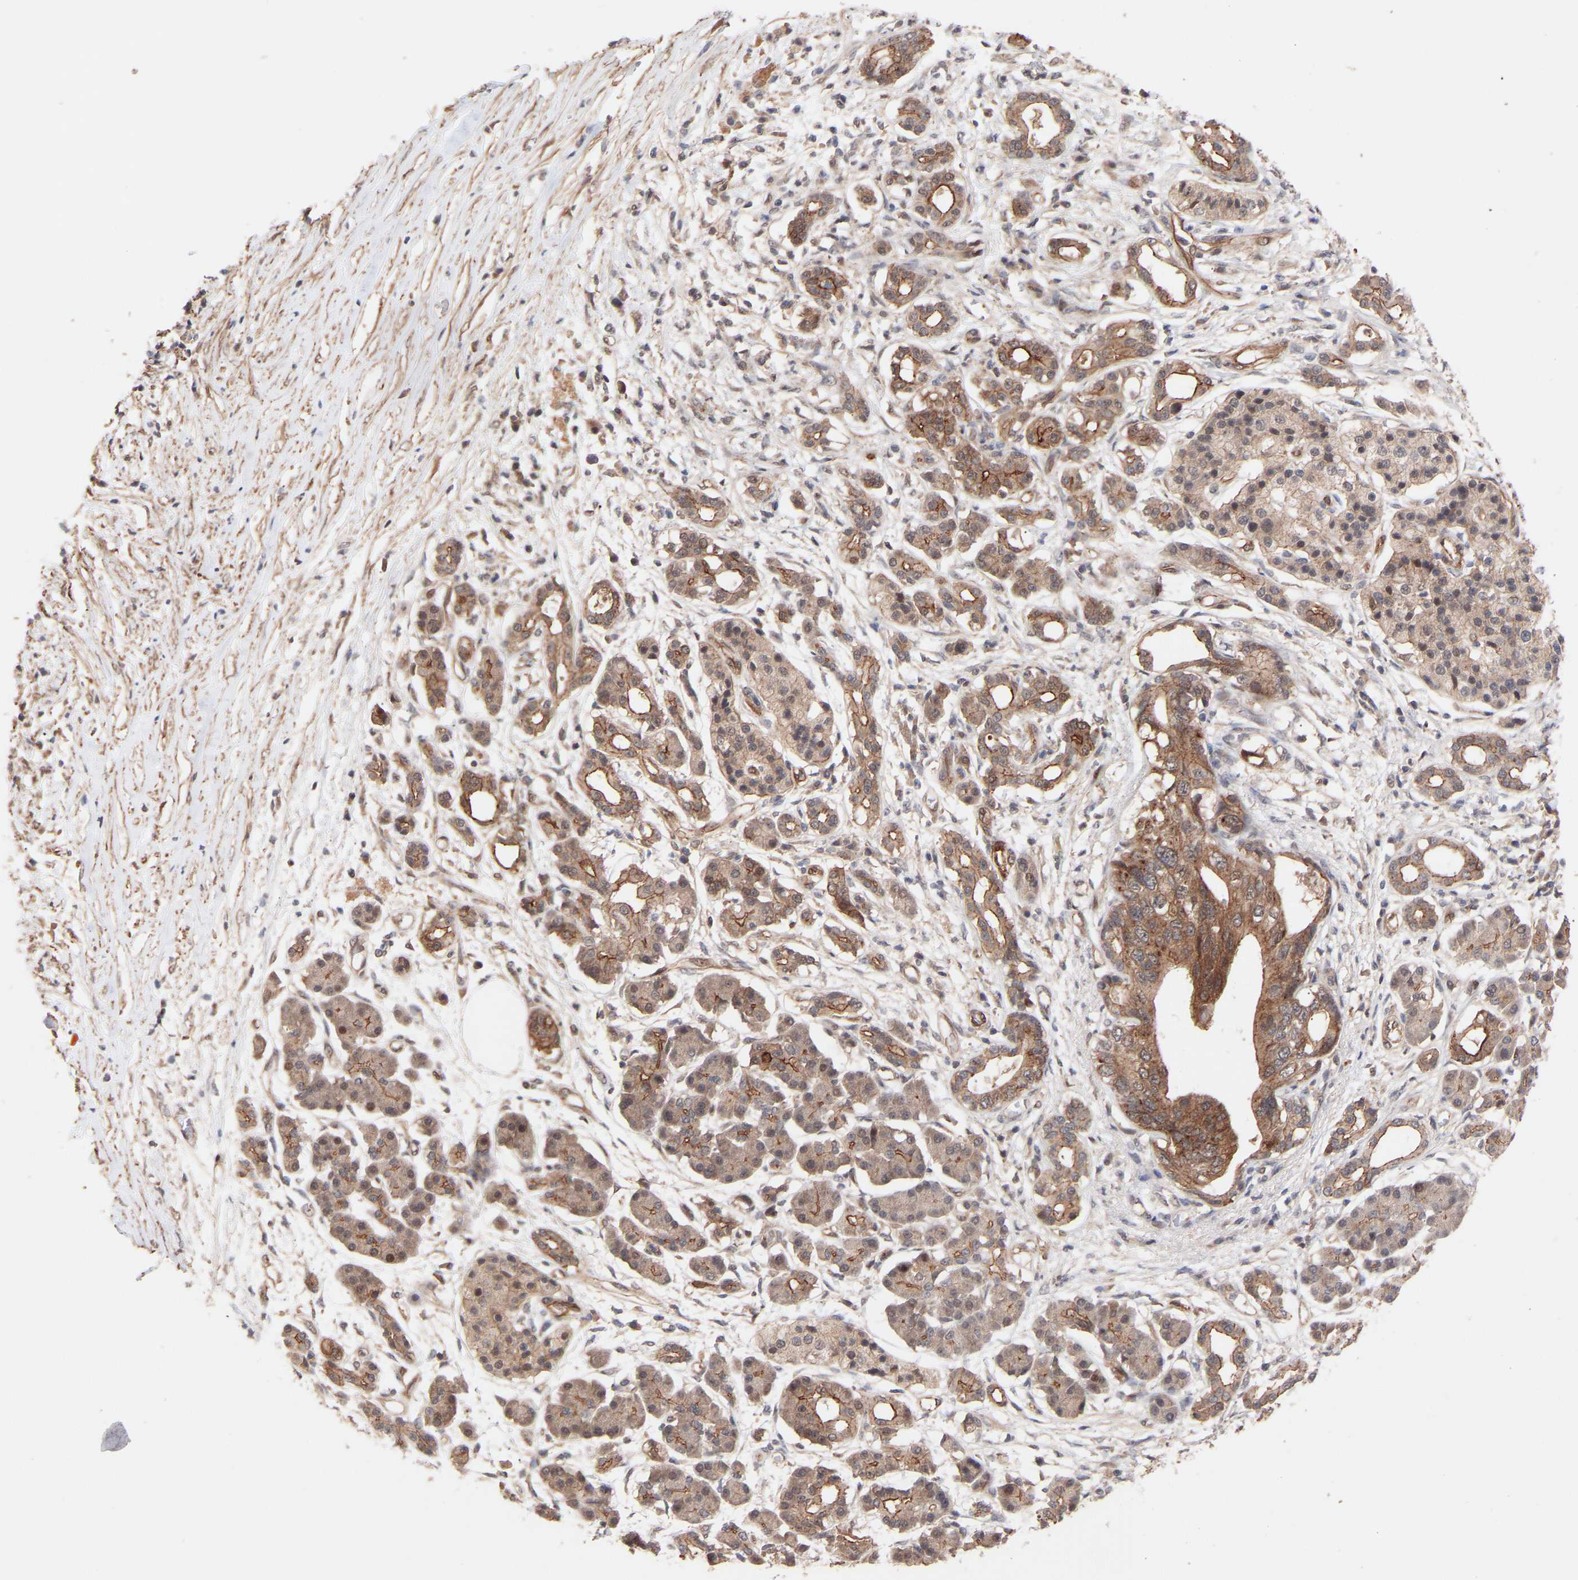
{"staining": {"intensity": "moderate", "quantity": ">75%", "location": "cytoplasmic/membranous"}, "tissue": "pancreatic cancer", "cell_type": "Tumor cells", "image_type": "cancer", "snomed": [{"axis": "morphology", "description": "Adenocarcinoma, NOS"}, {"axis": "topography", "description": "Pancreas"}], "caption": "Immunohistochemistry micrograph of neoplastic tissue: human pancreatic adenocarcinoma stained using immunohistochemistry demonstrates medium levels of moderate protein expression localized specifically in the cytoplasmic/membranous of tumor cells, appearing as a cytoplasmic/membranous brown color.", "gene": "PDLIM5", "patient": {"sex": "male", "age": 77}}